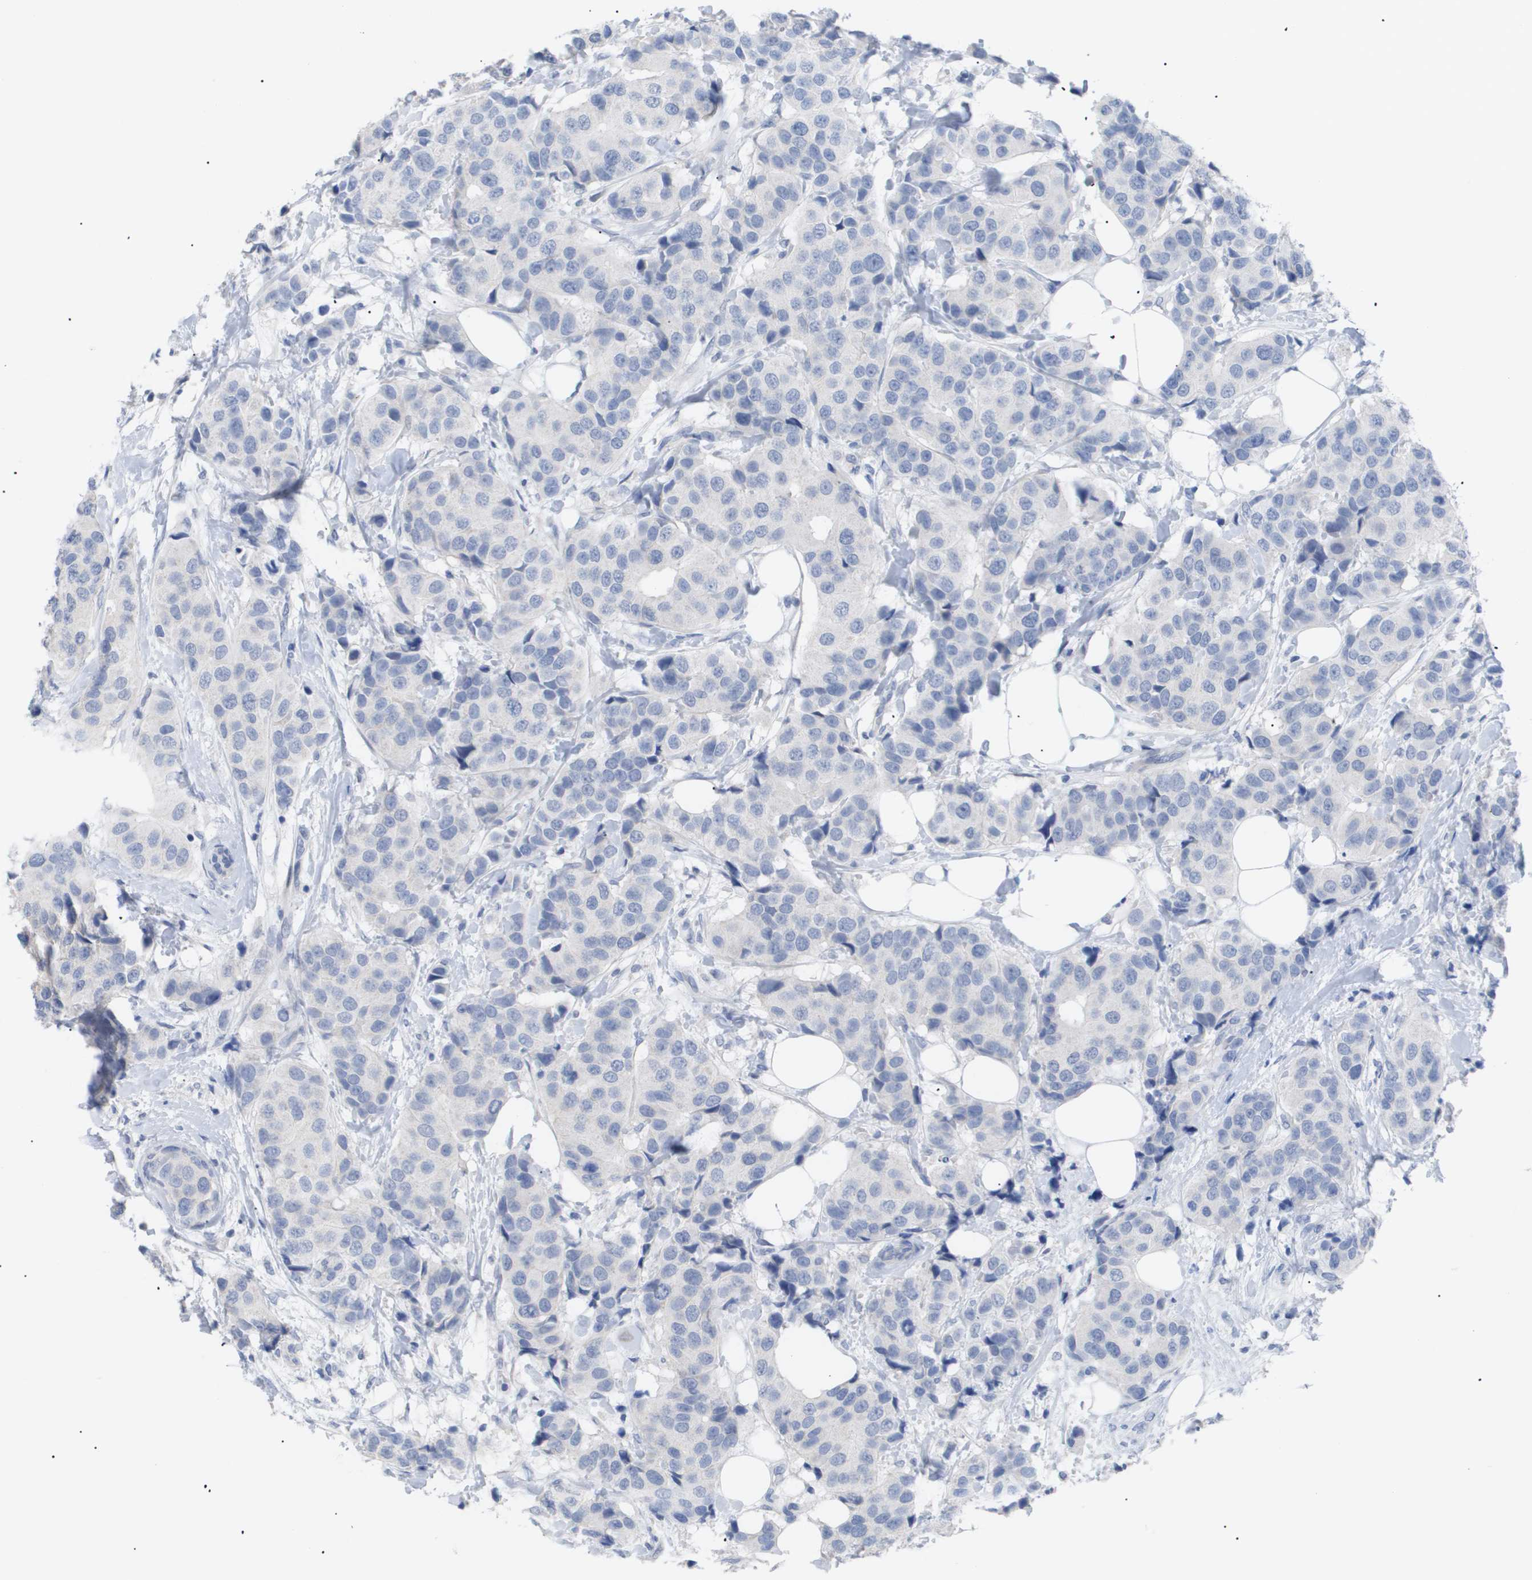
{"staining": {"intensity": "negative", "quantity": "none", "location": "none"}, "tissue": "breast cancer", "cell_type": "Tumor cells", "image_type": "cancer", "snomed": [{"axis": "morphology", "description": "Normal tissue, NOS"}, {"axis": "morphology", "description": "Duct carcinoma"}, {"axis": "topography", "description": "Breast"}], "caption": "Immunohistochemistry micrograph of neoplastic tissue: breast cancer stained with DAB (3,3'-diaminobenzidine) exhibits no significant protein expression in tumor cells. Brightfield microscopy of immunohistochemistry (IHC) stained with DAB (3,3'-diaminobenzidine) (brown) and hematoxylin (blue), captured at high magnification.", "gene": "CAV3", "patient": {"sex": "female", "age": 39}}